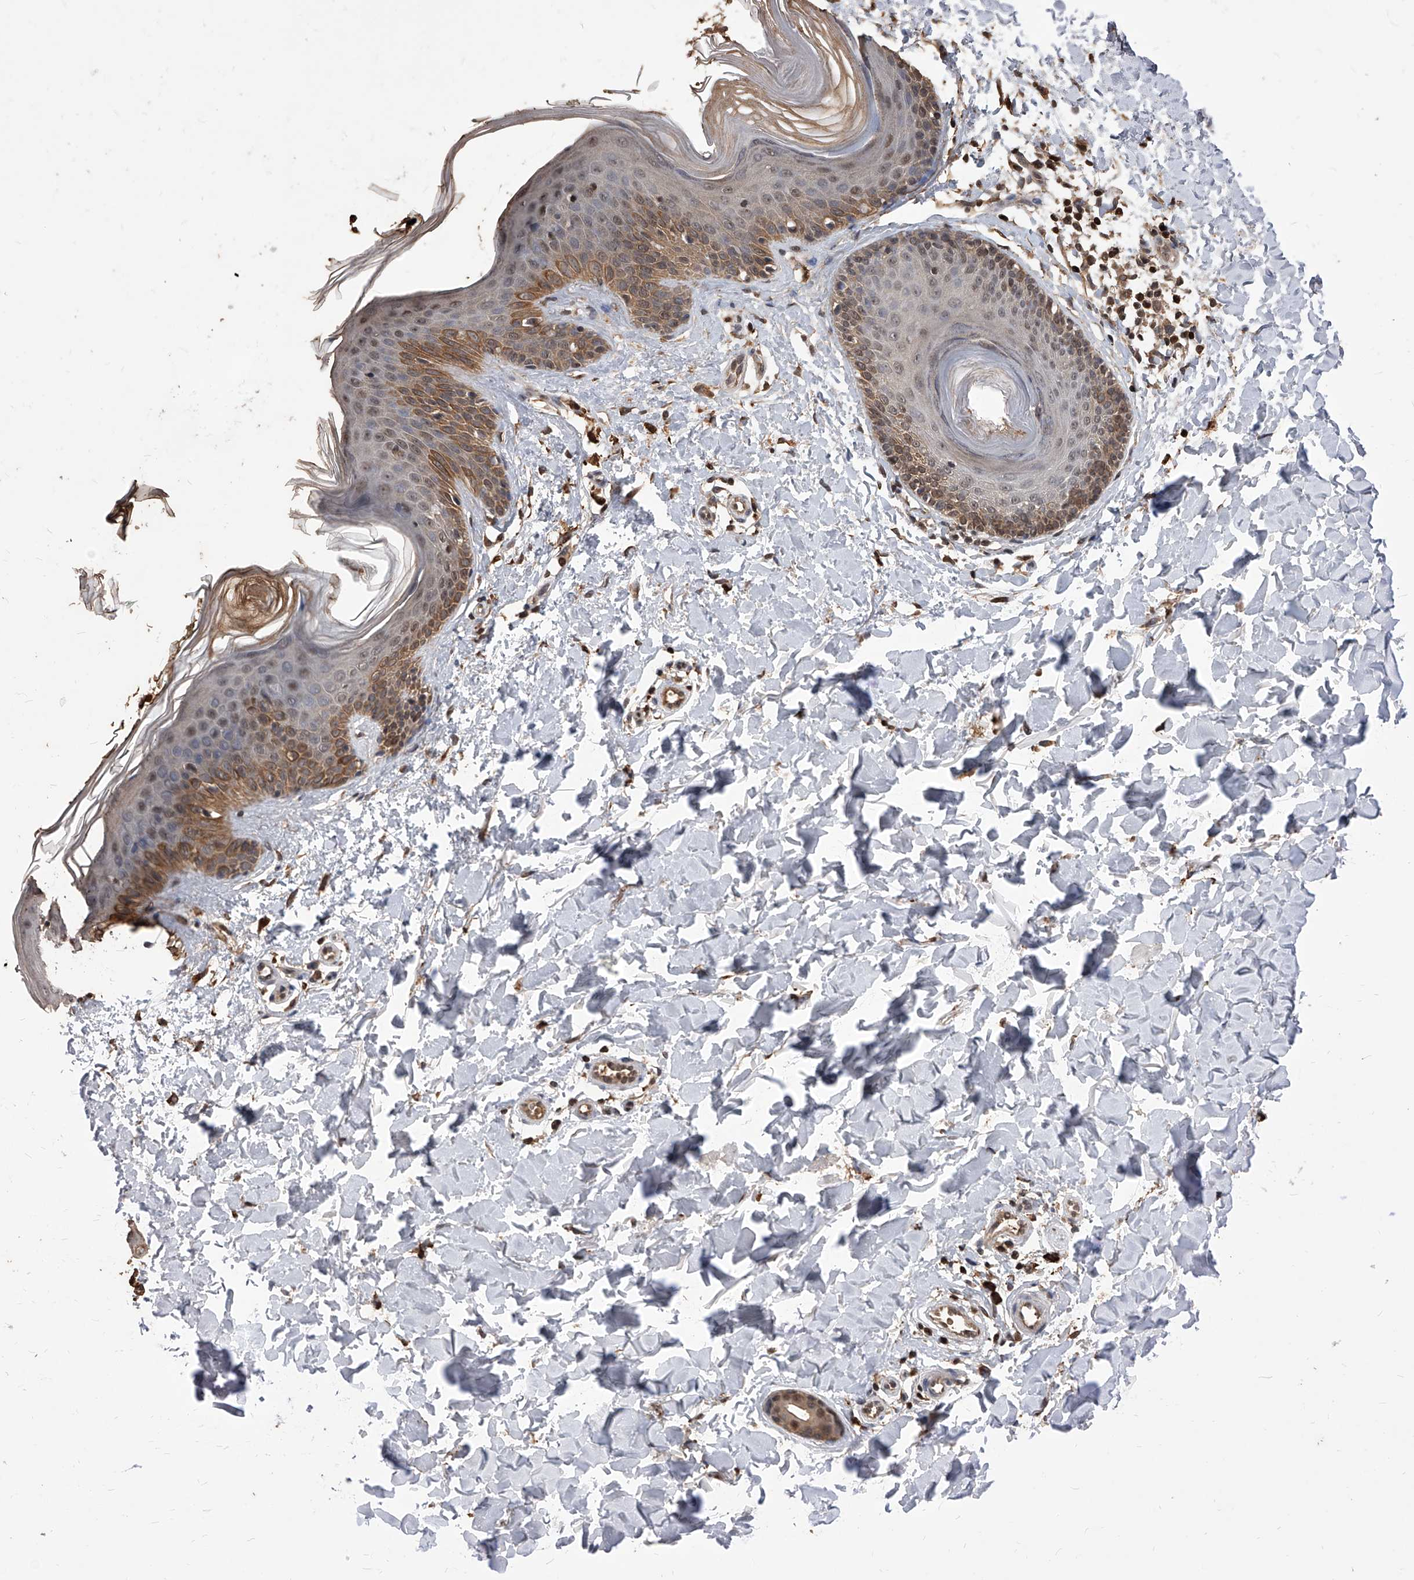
{"staining": {"intensity": "strong", "quantity": ">75%", "location": "cytoplasmic/membranous"}, "tissue": "skin", "cell_type": "Fibroblasts", "image_type": "normal", "snomed": [{"axis": "morphology", "description": "Normal tissue, NOS"}, {"axis": "topography", "description": "Skin"}], "caption": "Skin stained with DAB immunohistochemistry (IHC) shows high levels of strong cytoplasmic/membranous staining in approximately >75% of fibroblasts. The staining was performed using DAB, with brown indicating positive protein expression. Nuclei are stained blue with hematoxylin.", "gene": "ID1", "patient": {"sex": "male", "age": 37}}